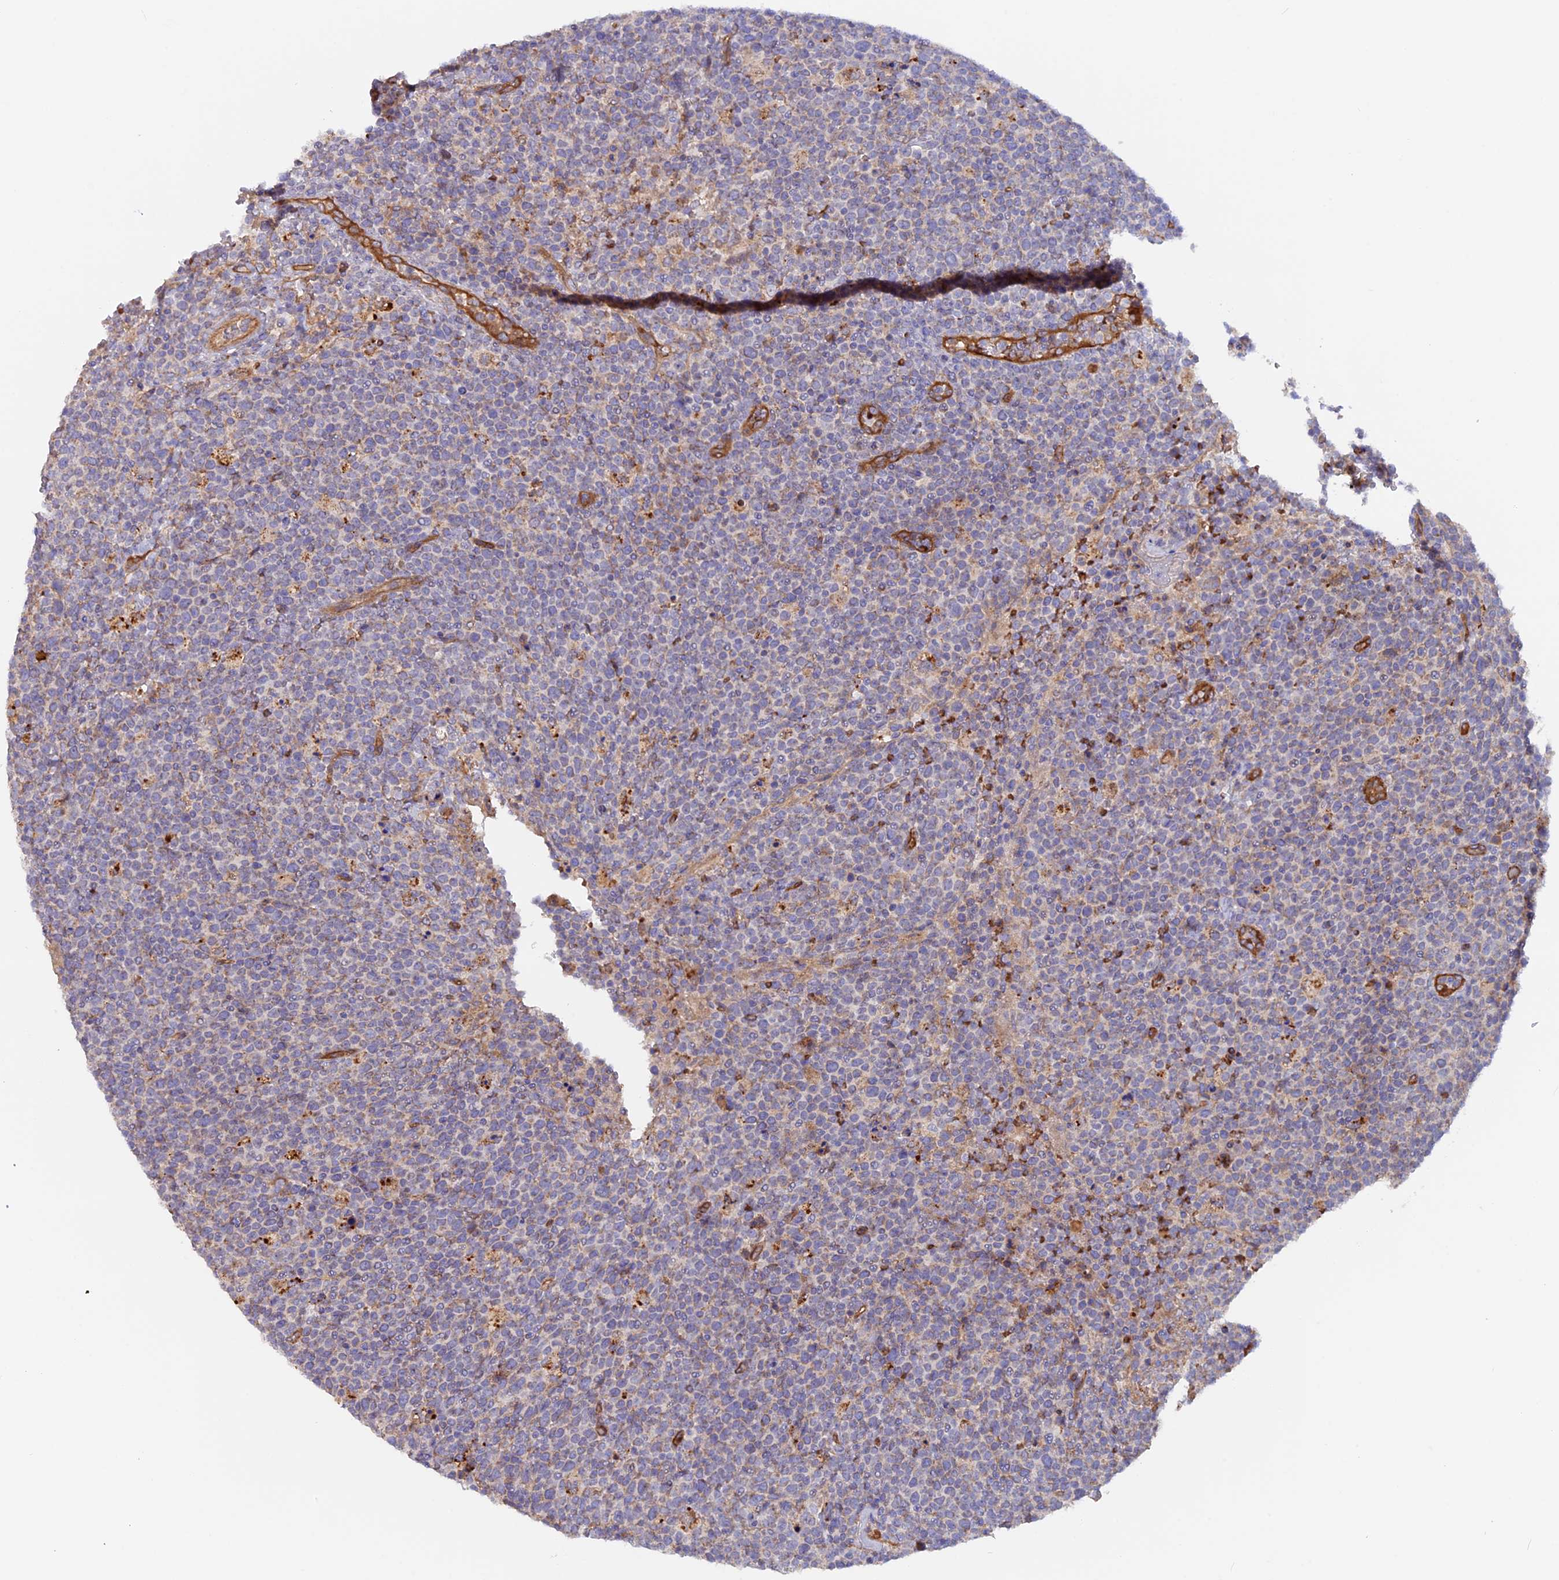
{"staining": {"intensity": "negative", "quantity": "none", "location": "none"}, "tissue": "lymphoma", "cell_type": "Tumor cells", "image_type": "cancer", "snomed": [{"axis": "morphology", "description": "Malignant lymphoma, non-Hodgkin's type, High grade"}, {"axis": "topography", "description": "Lymph node"}], "caption": "A histopathology image of human high-grade malignant lymphoma, non-Hodgkin's type is negative for staining in tumor cells. (DAB immunohistochemistry (IHC) visualized using brightfield microscopy, high magnification).", "gene": "DUS3L", "patient": {"sex": "male", "age": 61}}